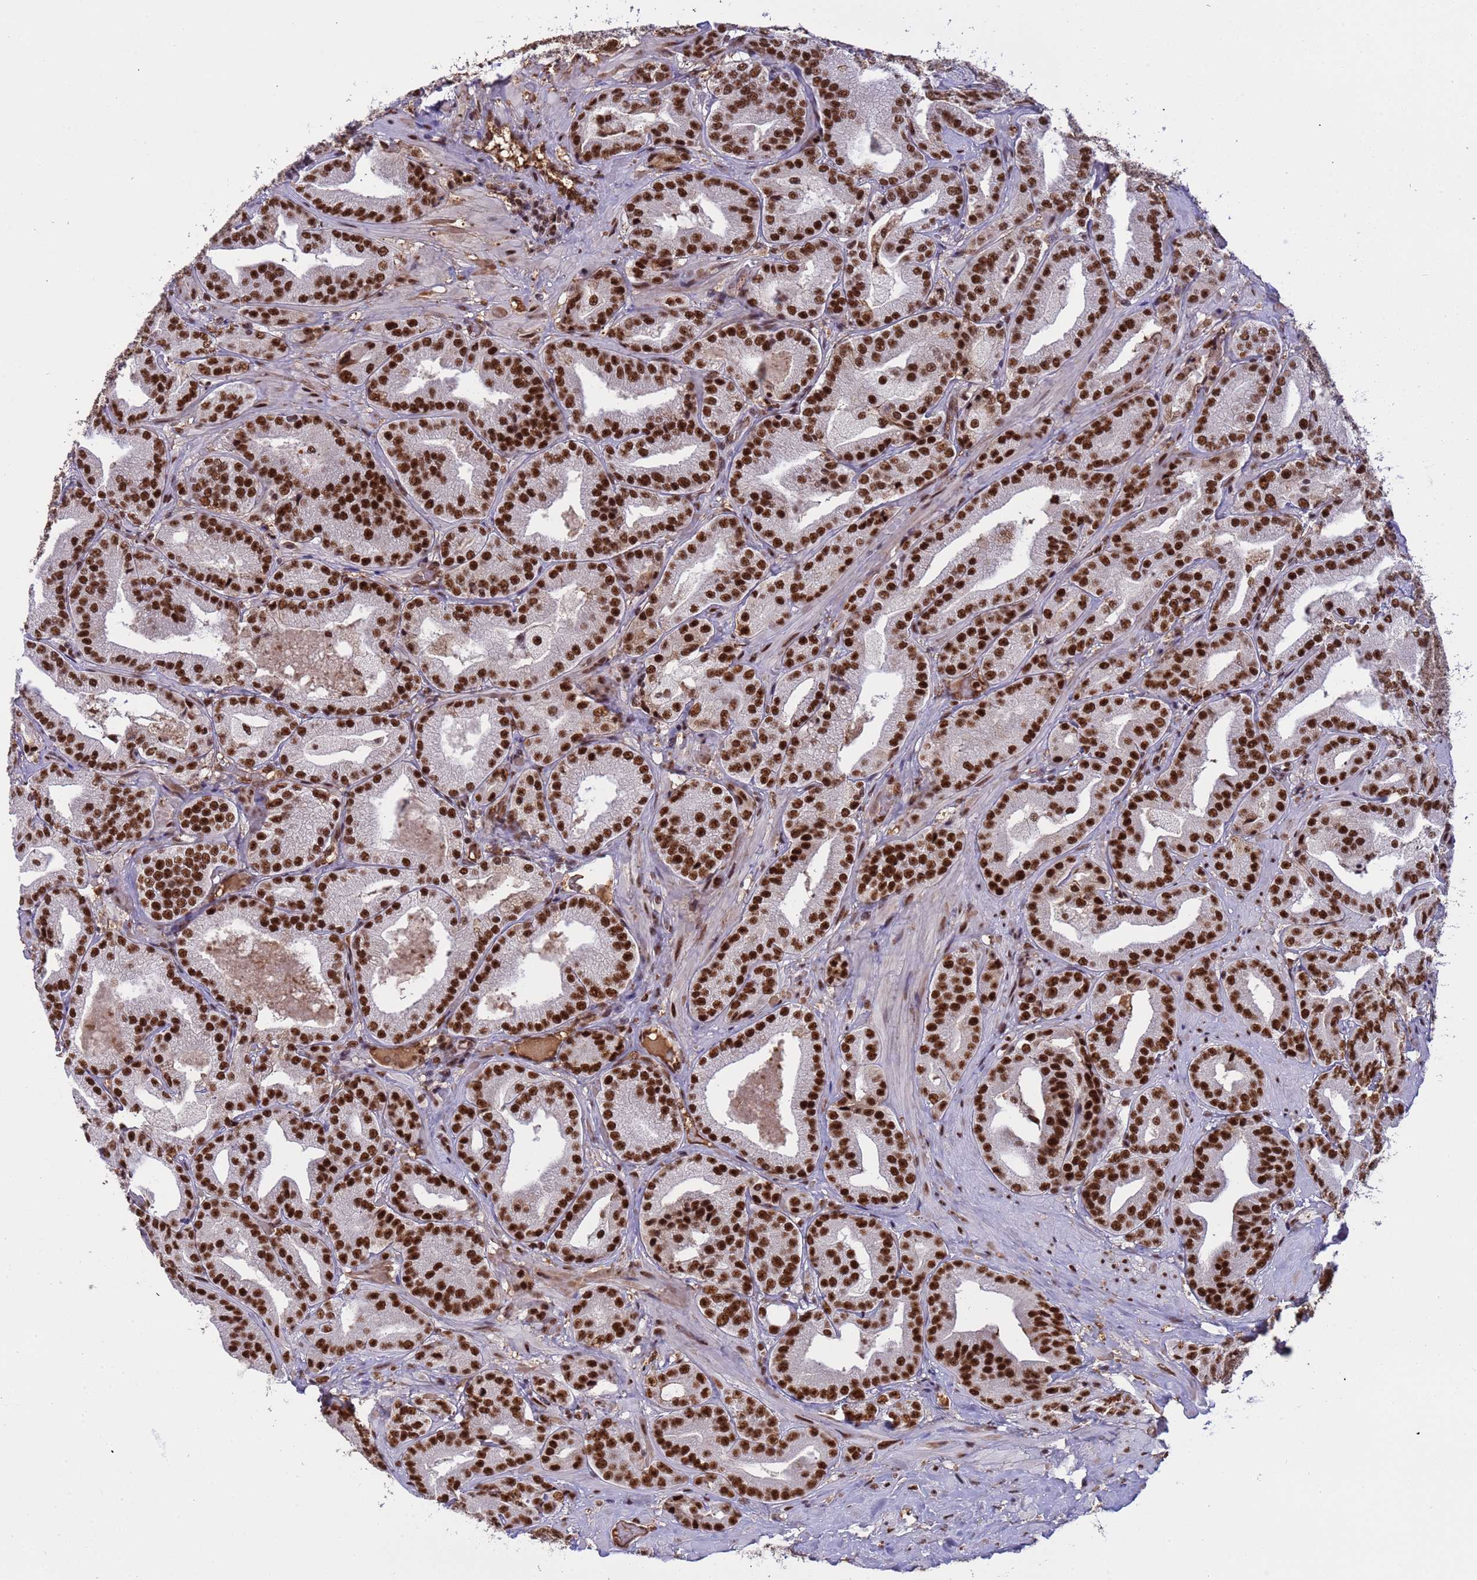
{"staining": {"intensity": "strong", "quantity": ">75%", "location": "nuclear"}, "tissue": "prostate cancer", "cell_type": "Tumor cells", "image_type": "cancer", "snomed": [{"axis": "morphology", "description": "Adenocarcinoma, High grade"}, {"axis": "topography", "description": "Prostate"}], "caption": "This is an image of immunohistochemistry staining of prostate high-grade adenocarcinoma, which shows strong staining in the nuclear of tumor cells.", "gene": "SRRT", "patient": {"sex": "male", "age": 63}}